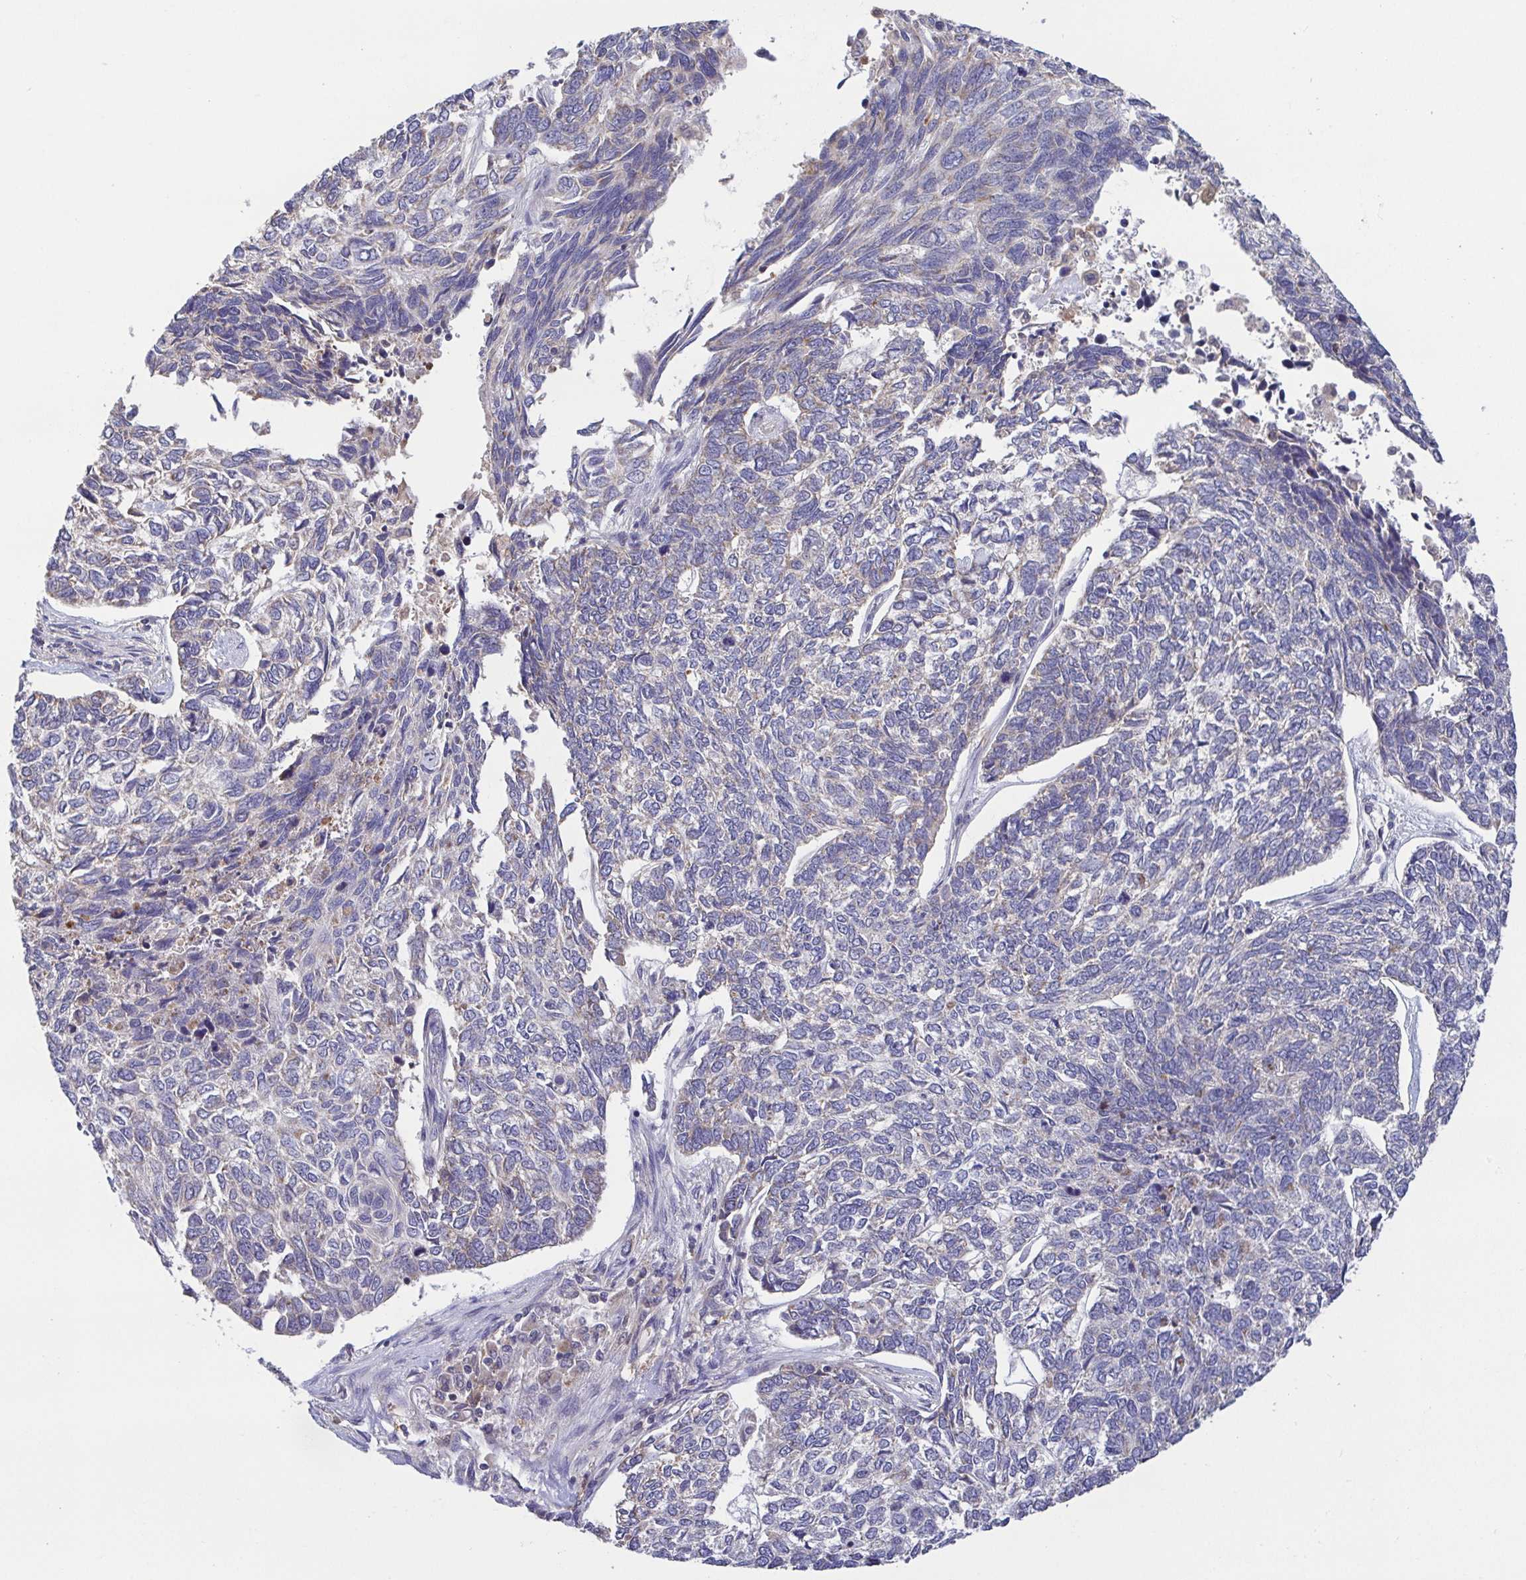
{"staining": {"intensity": "weak", "quantity": "<25%", "location": "cytoplasmic/membranous"}, "tissue": "skin cancer", "cell_type": "Tumor cells", "image_type": "cancer", "snomed": [{"axis": "morphology", "description": "Basal cell carcinoma"}, {"axis": "topography", "description": "Skin"}], "caption": "Immunohistochemistry (IHC) histopathology image of human skin cancer stained for a protein (brown), which exhibits no expression in tumor cells.", "gene": "OSBPL7", "patient": {"sex": "female", "age": 65}}